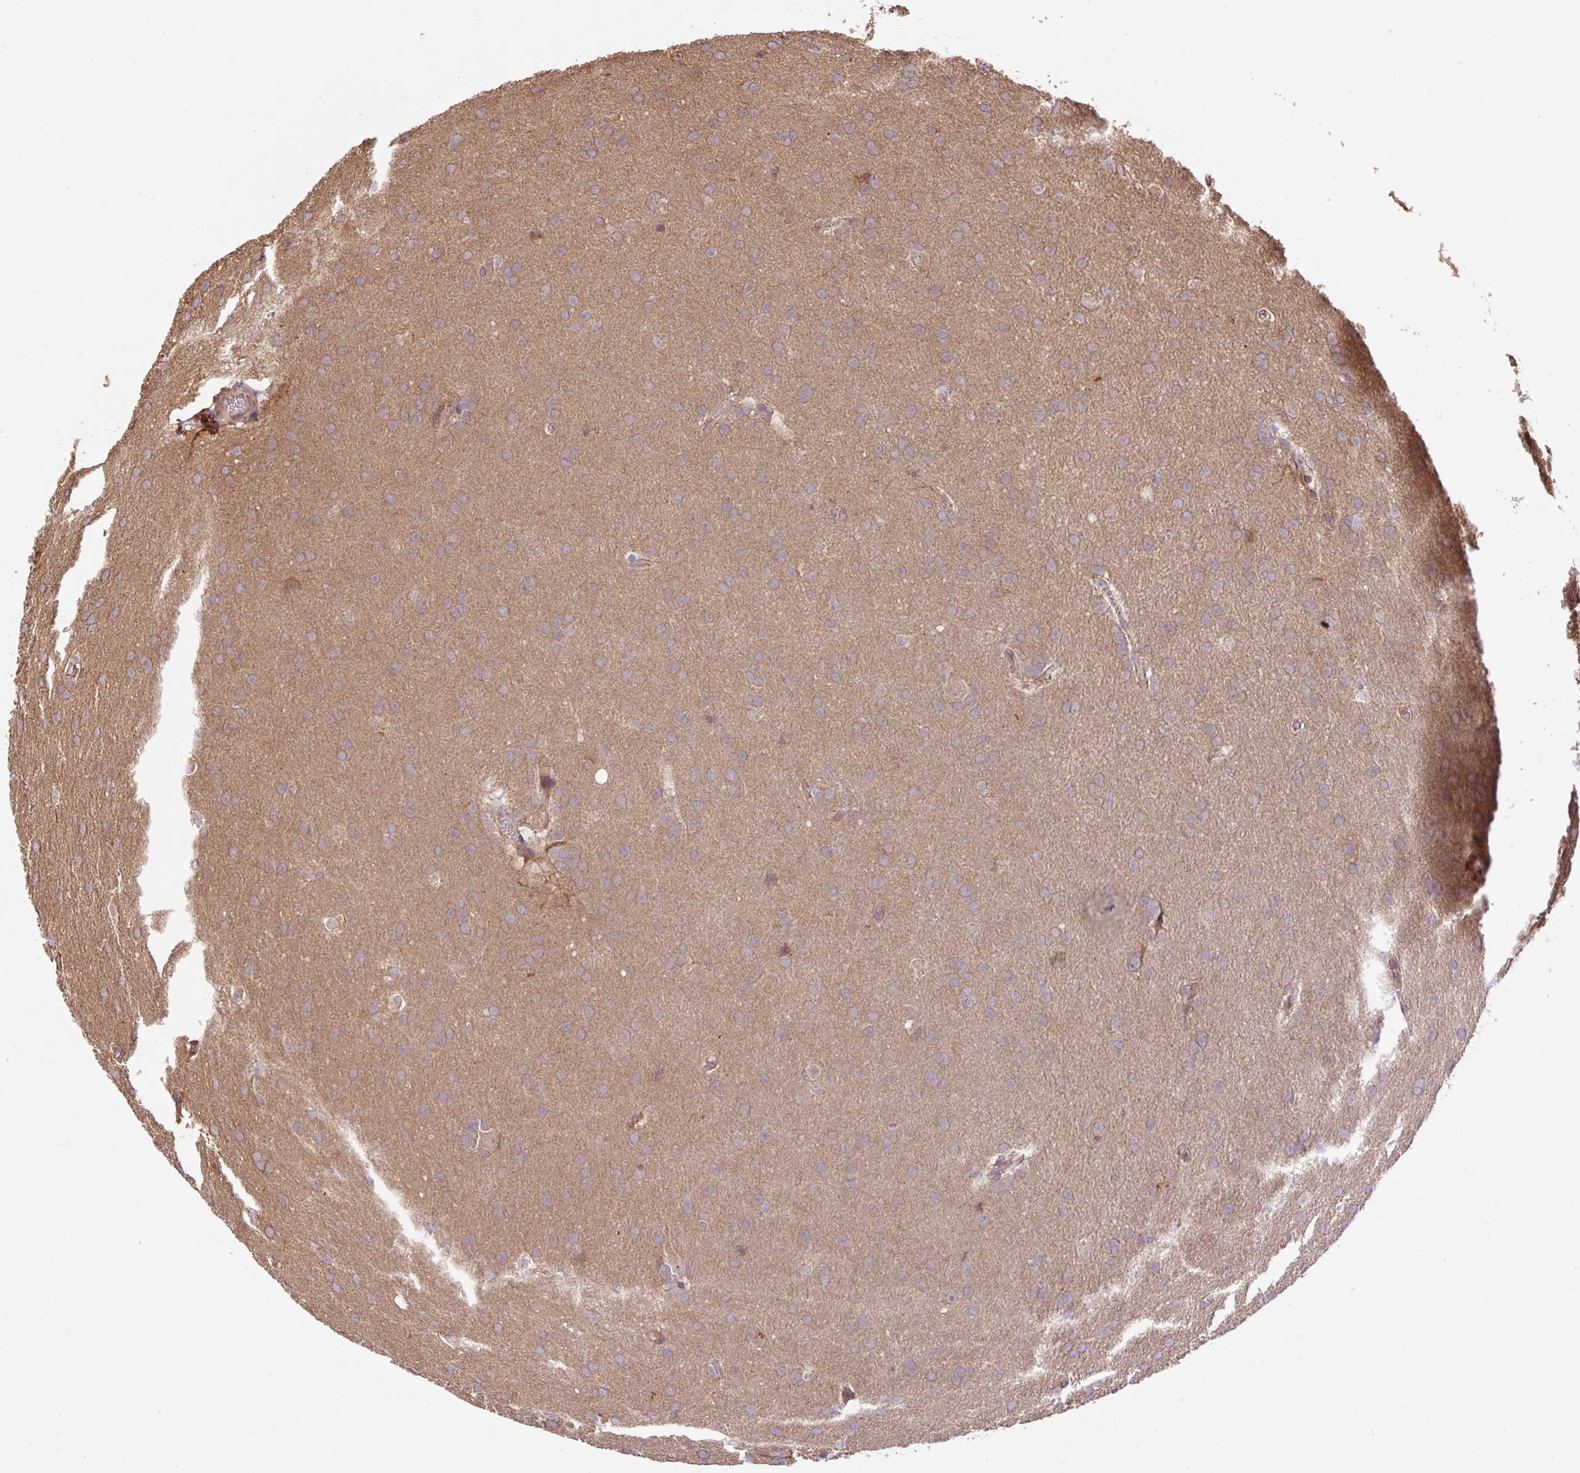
{"staining": {"intensity": "weak", "quantity": "25%-75%", "location": "cytoplasmic/membranous"}, "tissue": "glioma", "cell_type": "Tumor cells", "image_type": "cancer", "snomed": [{"axis": "morphology", "description": "Glioma, malignant, Low grade"}, {"axis": "topography", "description": "Brain"}], "caption": "Immunohistochemical staining of glioma reveals low levels of weak cytoplasmic/membranous protein expression in about 25%-75% of tumor cells.", "gene": "PPME1", "patient": {"sex": "female", "age": 32}}